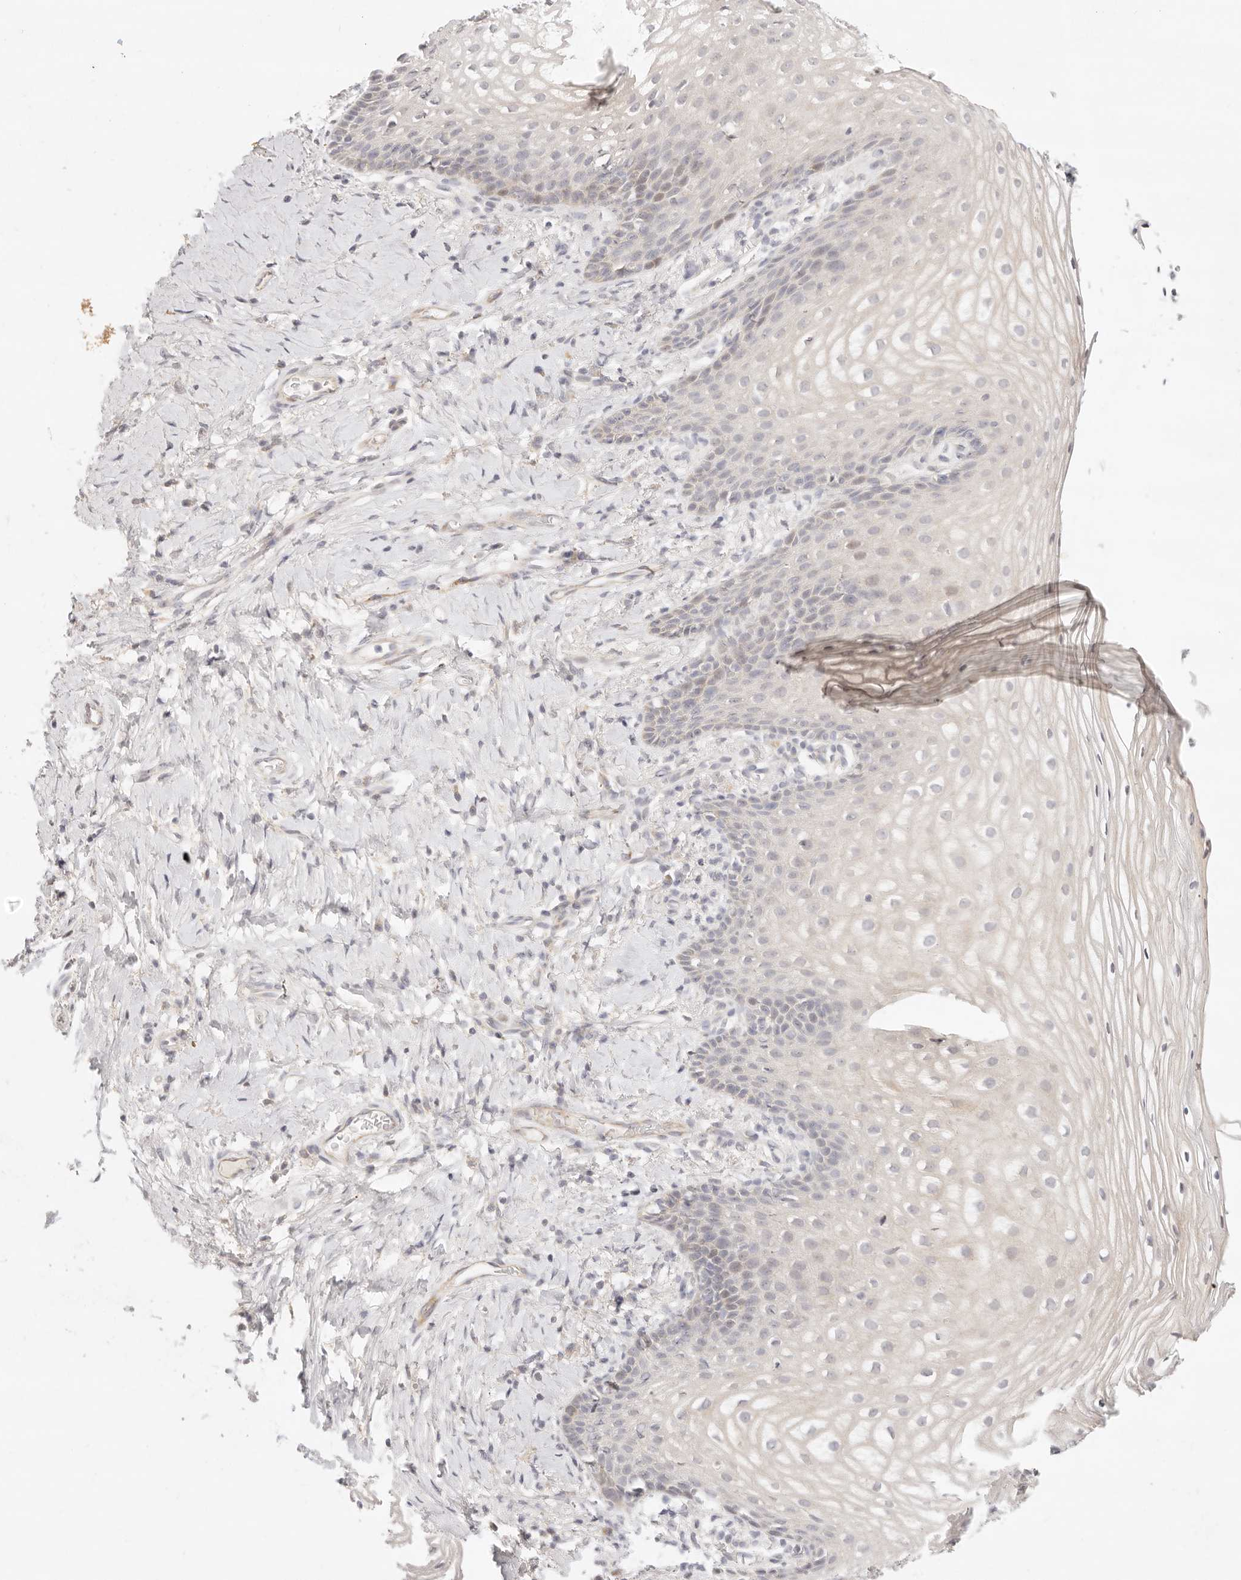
{"staining": {"intensity": "negative", "quantity": "none", "location": "none"}, "tissue": "vagina", "cell_type": "Squamous epithelial cells", "image_type": "normal", "snomed": [{"axis": "morphology", "description": "Normal tissue, NOS"}, {"axis": "topography", "description": "Vagina"}], "caption": "Immunohistochemistry (IHC) histopathology image of normal vagina: human vagina stained with DAB (3,3'-diaminobenzidine) reveals no significant protein staining in squamous epithelial cells. (Brightfield microscopy of DAB (3,3'-diaminobenzidine) IHC at high magnification).", "gene": "GPR156", "patient": {"sex": "female", "age": 60}}